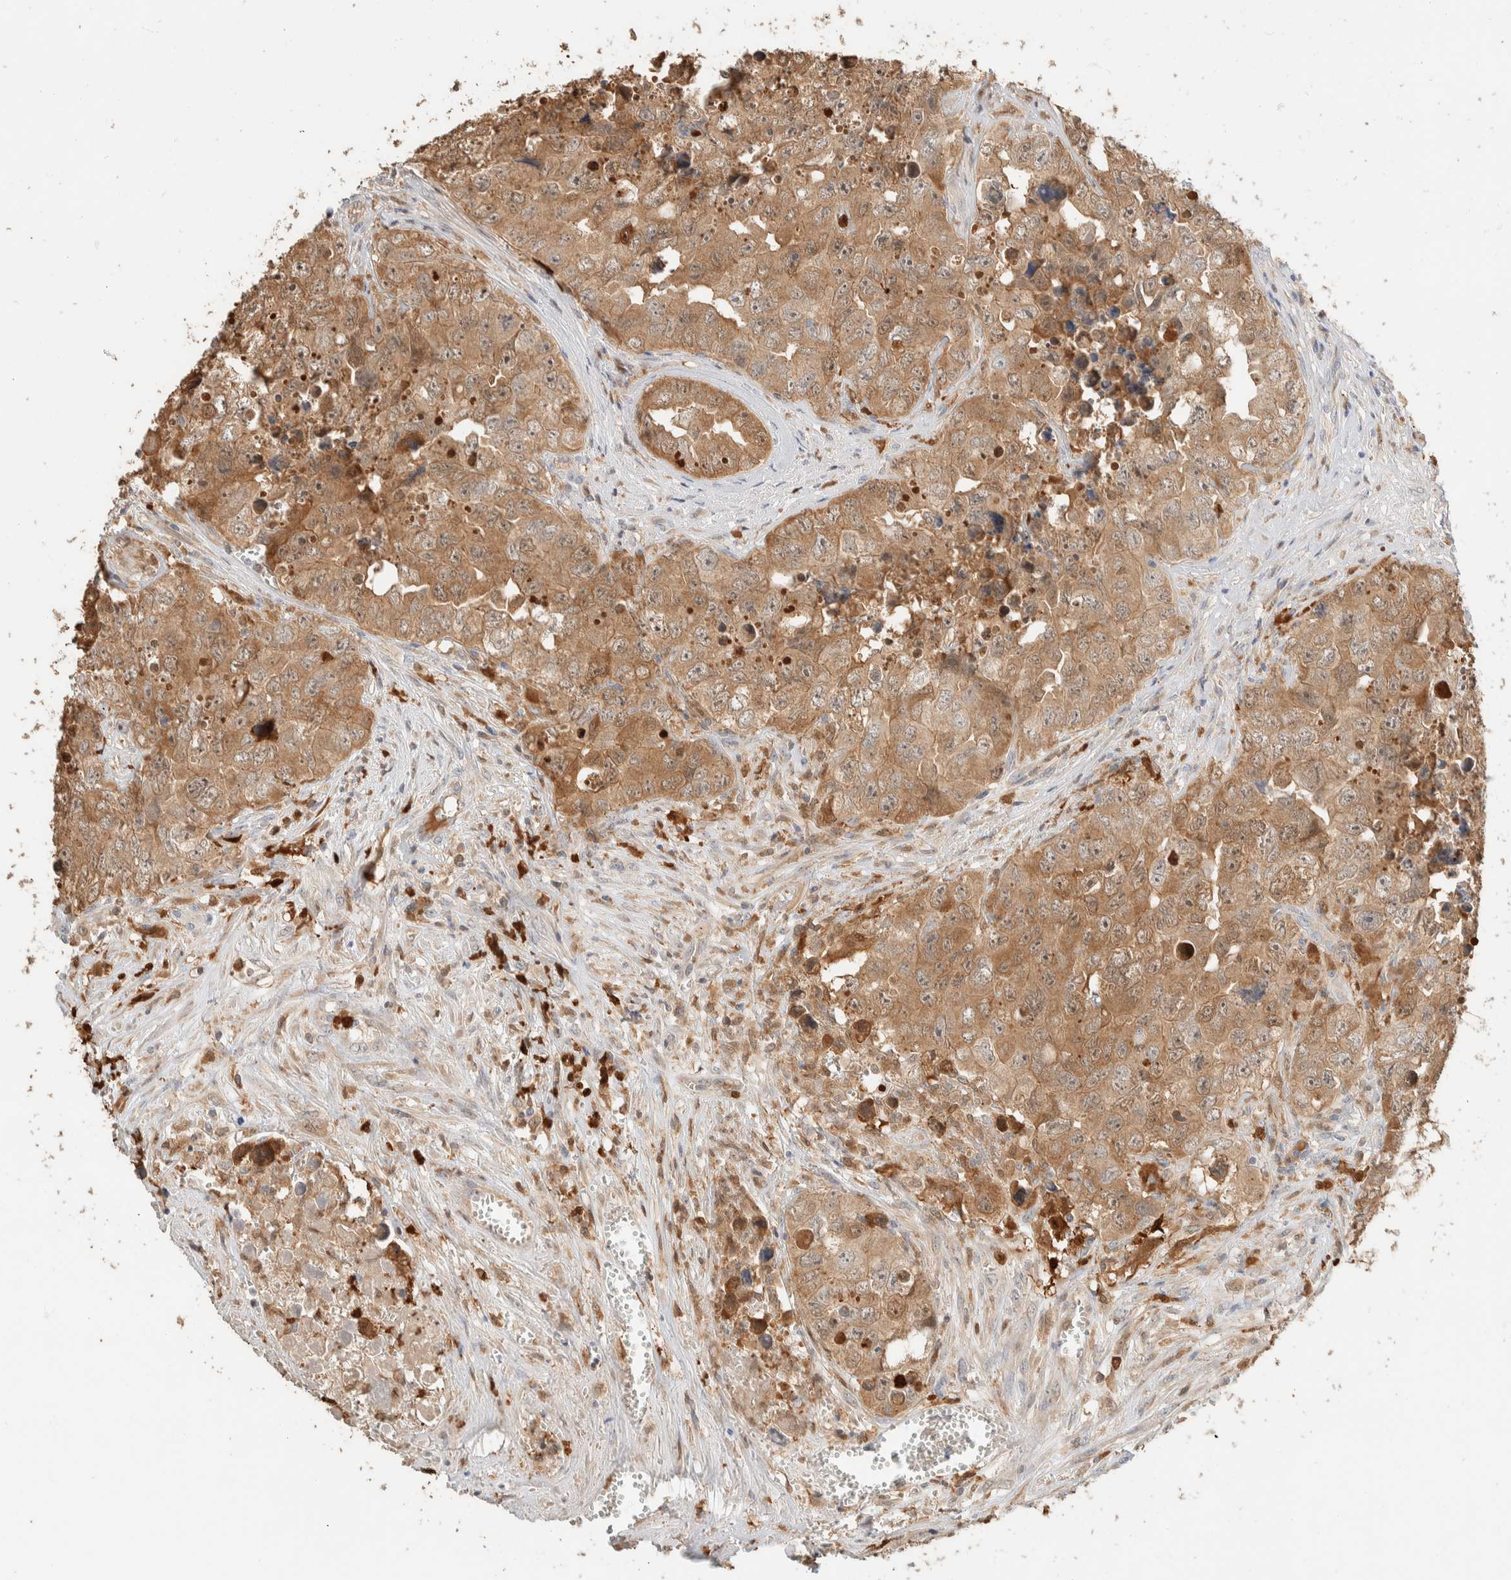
{"staining": {"intensity": "moderate", "quantity": ">75%", "location": "cytoplasmic/membranous"}, "tissue": "testis cancer", "cell_type": "Tumor cells", "image_type": "cancer", "snomed": [{"axis": "morphology", "description": "Seminoma, NOS"}, {"axis": "morphology", "description": "Carcinoma, Embryonal, NOS"}, {"axis": "topography", "description": "Testis"}], "caption": "A medium amount of moderate cytoplasmic/membranous expression is seen in approximately >75% of tumor cells in testis embryonal carcinoma tissue. Using DAB (brown) and hematoxylin (blue) stains, captured at high magnification using brightfield microscopy.", "gene": "SETD4", "patient": {"sex": "male", "age": 43}}